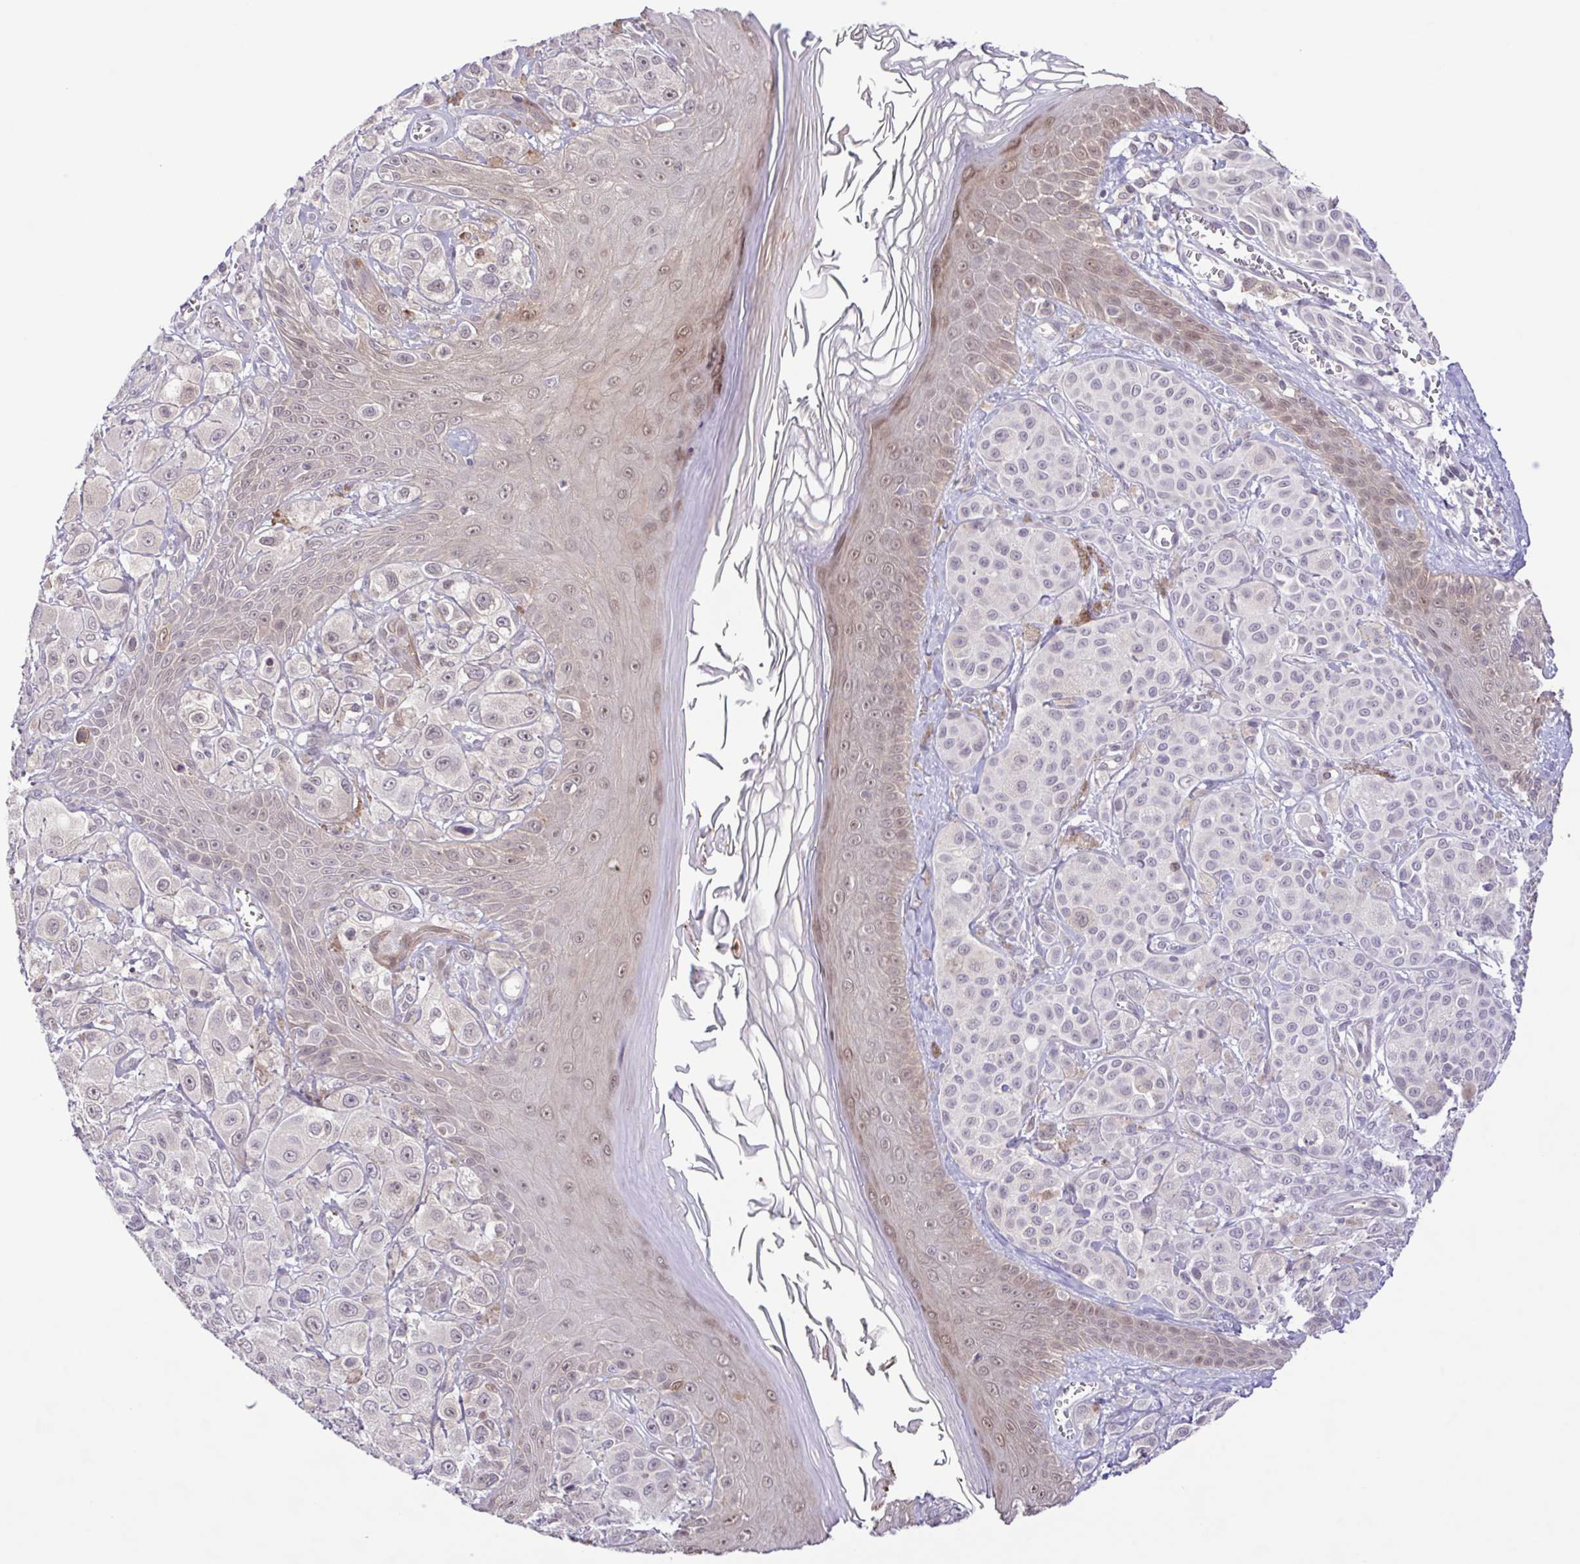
{"staining": {"intensity": "weak", "quantity": "<25%", "location": "nuclear"}, "tissue": "melanoma", "cell_type": "Tumor cells", "image_type": "cancer", "snomed": [{"axis": "morphology", "description": "Malignant melanoma, NOS"}, {"axis": "topography", "description": "Skin"}], "caption": "An immunohistochemistry photomicrograph of malignant melanoma is shown. There is no staining in tumor cells of malignant melanoma.", "gene": "IL1RN", "patient": {"sex": "male", "age": 67}}